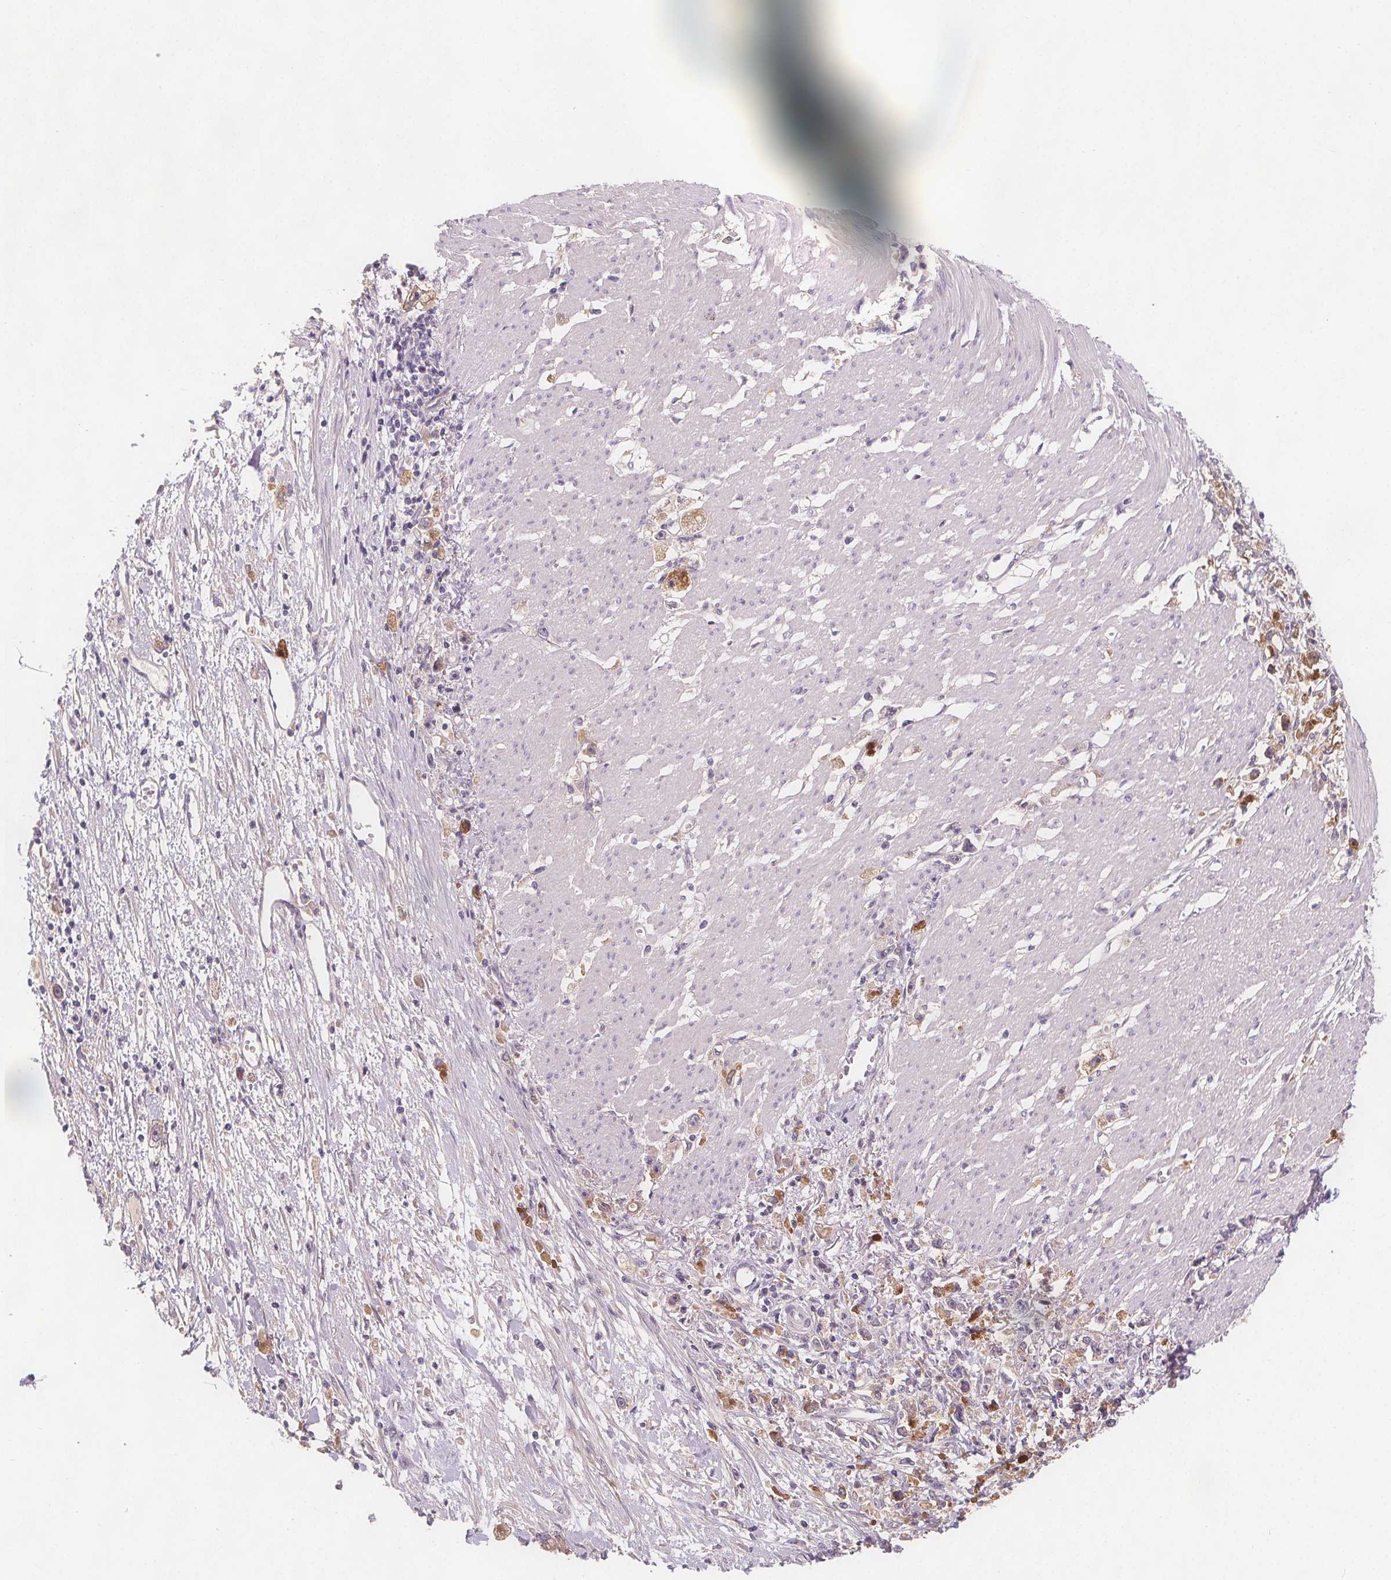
{"staining": {"intensity": "moderate", "quantity": "<25%", "location": "cytoplasmic/membranous"}, "tissue": "stomach cancer", "cell_type": "Tumor cells", "image_type": "cancer", "snomed": [{"axis": "morphology", "description": "Adenocarcinoma, NOS"}, {"axis": "topography", "description": "Stomach"}], "caption": "Immunohistochemistry histopathology image of neoplastic tissue: human stomach adenocarcinoma stained using immunohistochemistry reveals low levels of moderate protein expression localized specifically in the cytoplasmic/membranous of tumor cells, appearing as a cytoplasmic/membranous brown color.", "gene": "VNN1", "patient": {"sex": "female", "age": 59}}